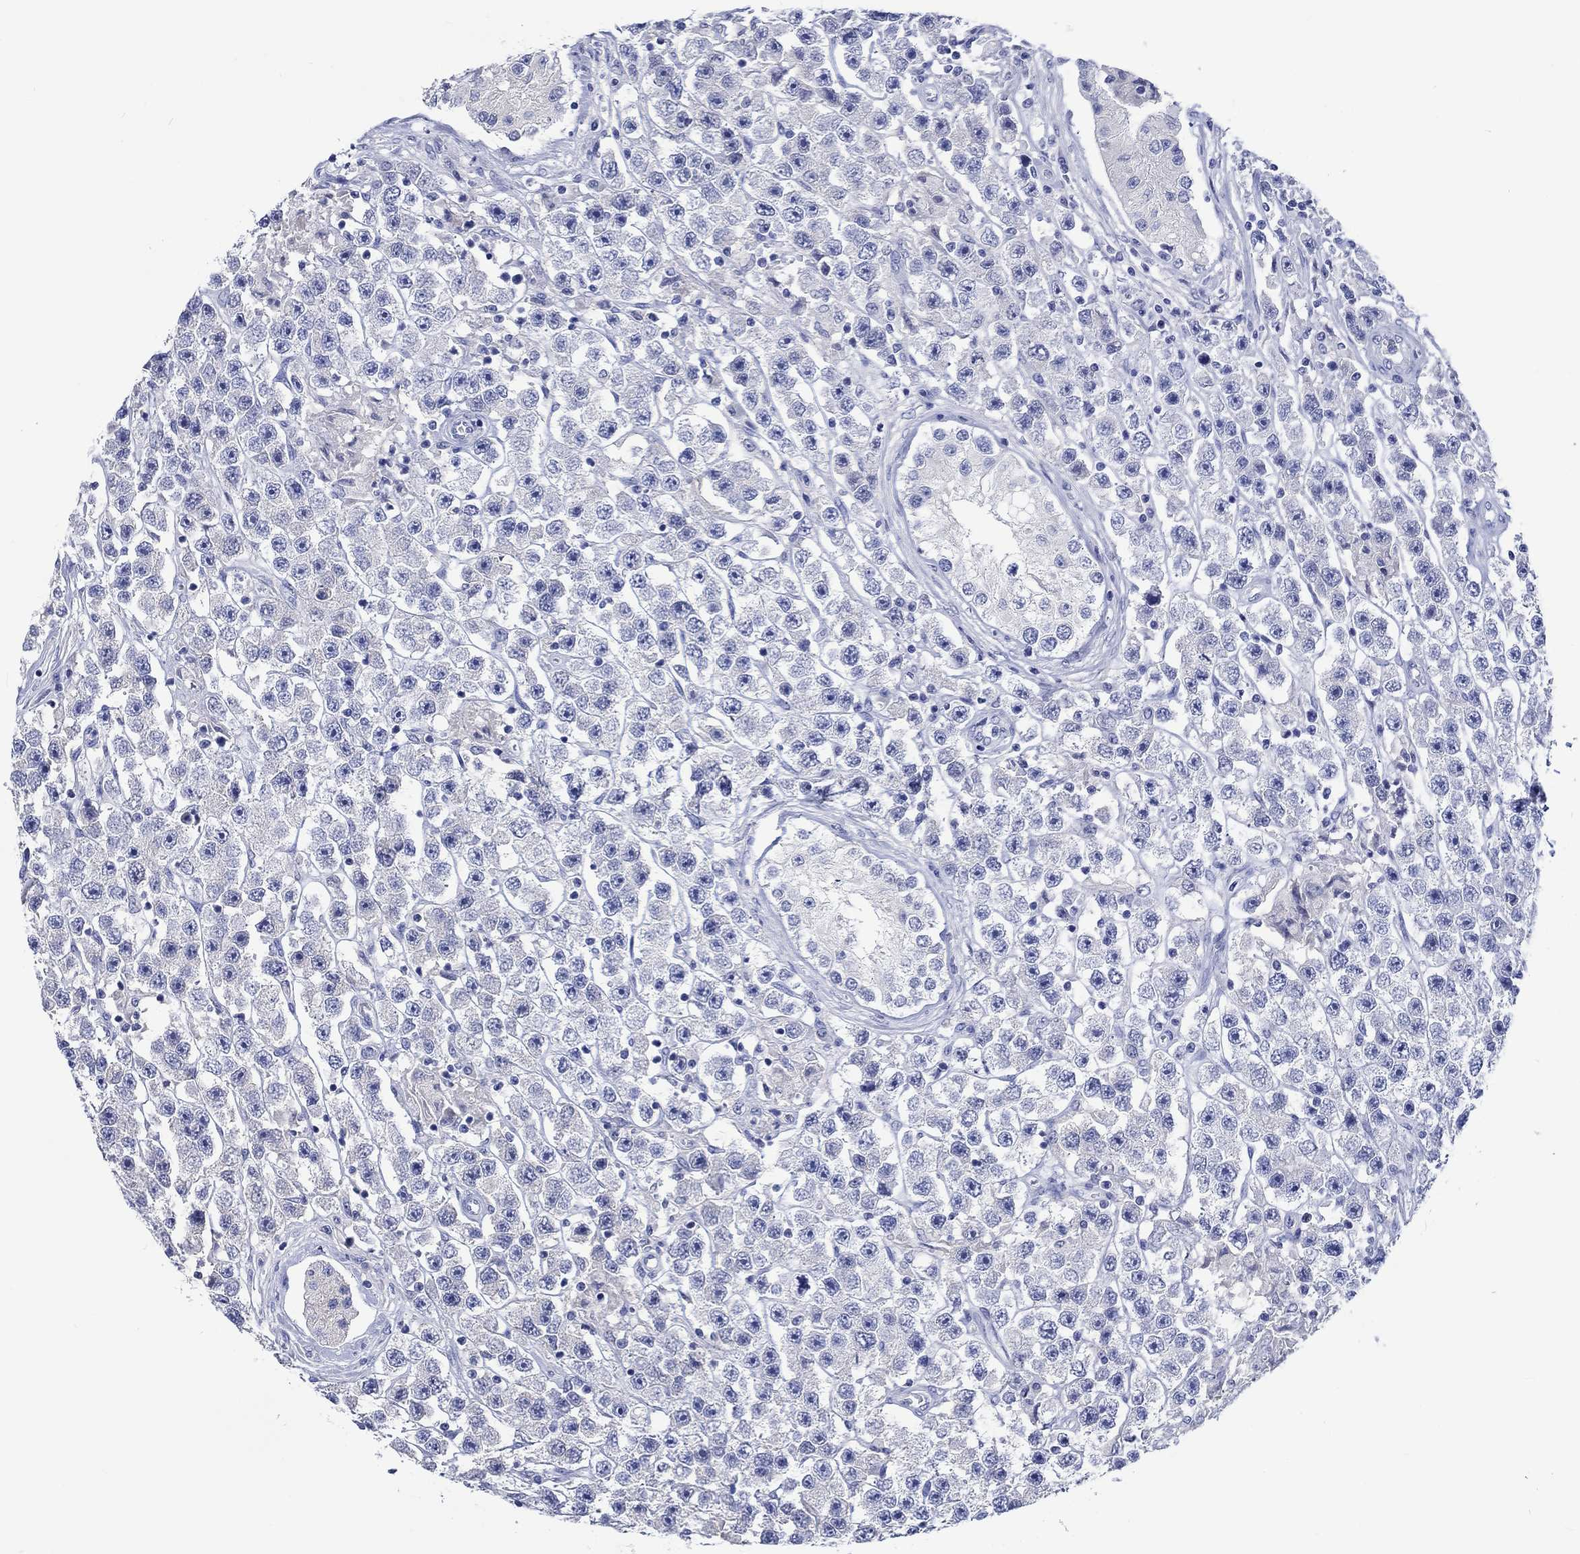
{"staining": {"intensity": "negative", "quantity": "none", "location": "none"}, "tissue": "testis cancer", "cell_type": "Tumor cells", "image_type": "cancer", "snomed": [{"axis": "morphology", "description": "Seminoma, NOS"}, {"axis": "topography", "description": "Testis"}], "caption": "This image is of seminoma (testis) stained with immunohistochemistry (IHC) to label a protein in brown with the nuclei are counter-stained blue. There is no staining in tumor cells.", "gene": "TOMM20L", "patient": {"sex": "male", "age": 45}}